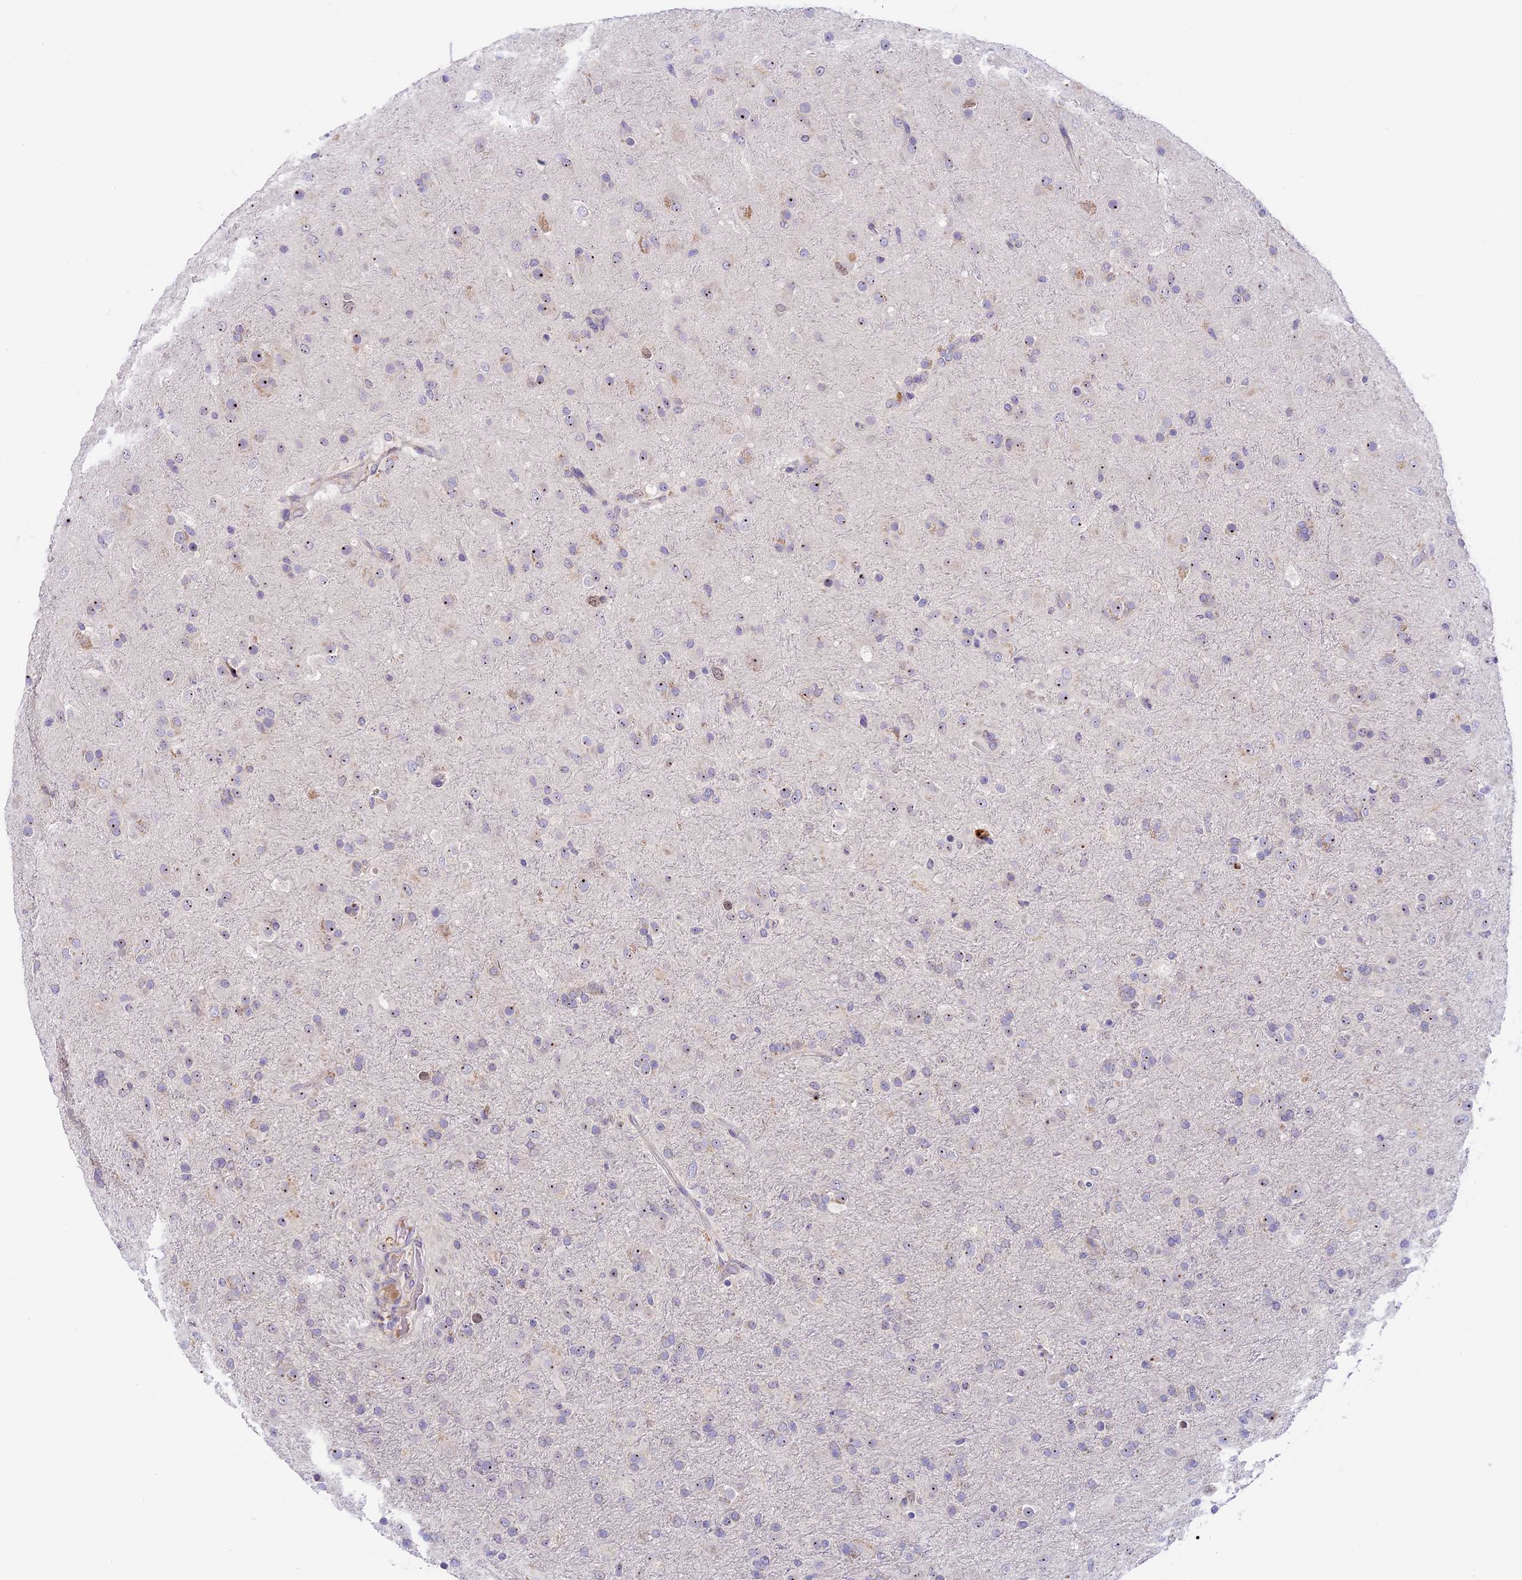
{"staining": {"intensity": "weak", "quantity": "25%-75%", "location": "nuclear"}, "tissue": "glioma", "cell_type": "Tumor cells", "image_type": "cancer", "snomed": [{"axis": "morphology", "description": "Glioma, malignant, Low grade"}, {"axis": "topography", "description": "Brain"}], "caption": "Immunohistochemical staining of malignant glioma (low-grade) displays low levels of weak nuclear staining in approximately 25%-75% of tumor cells.", "gene": "RAD51", "patient": {"sex": "male", "age": 65}}